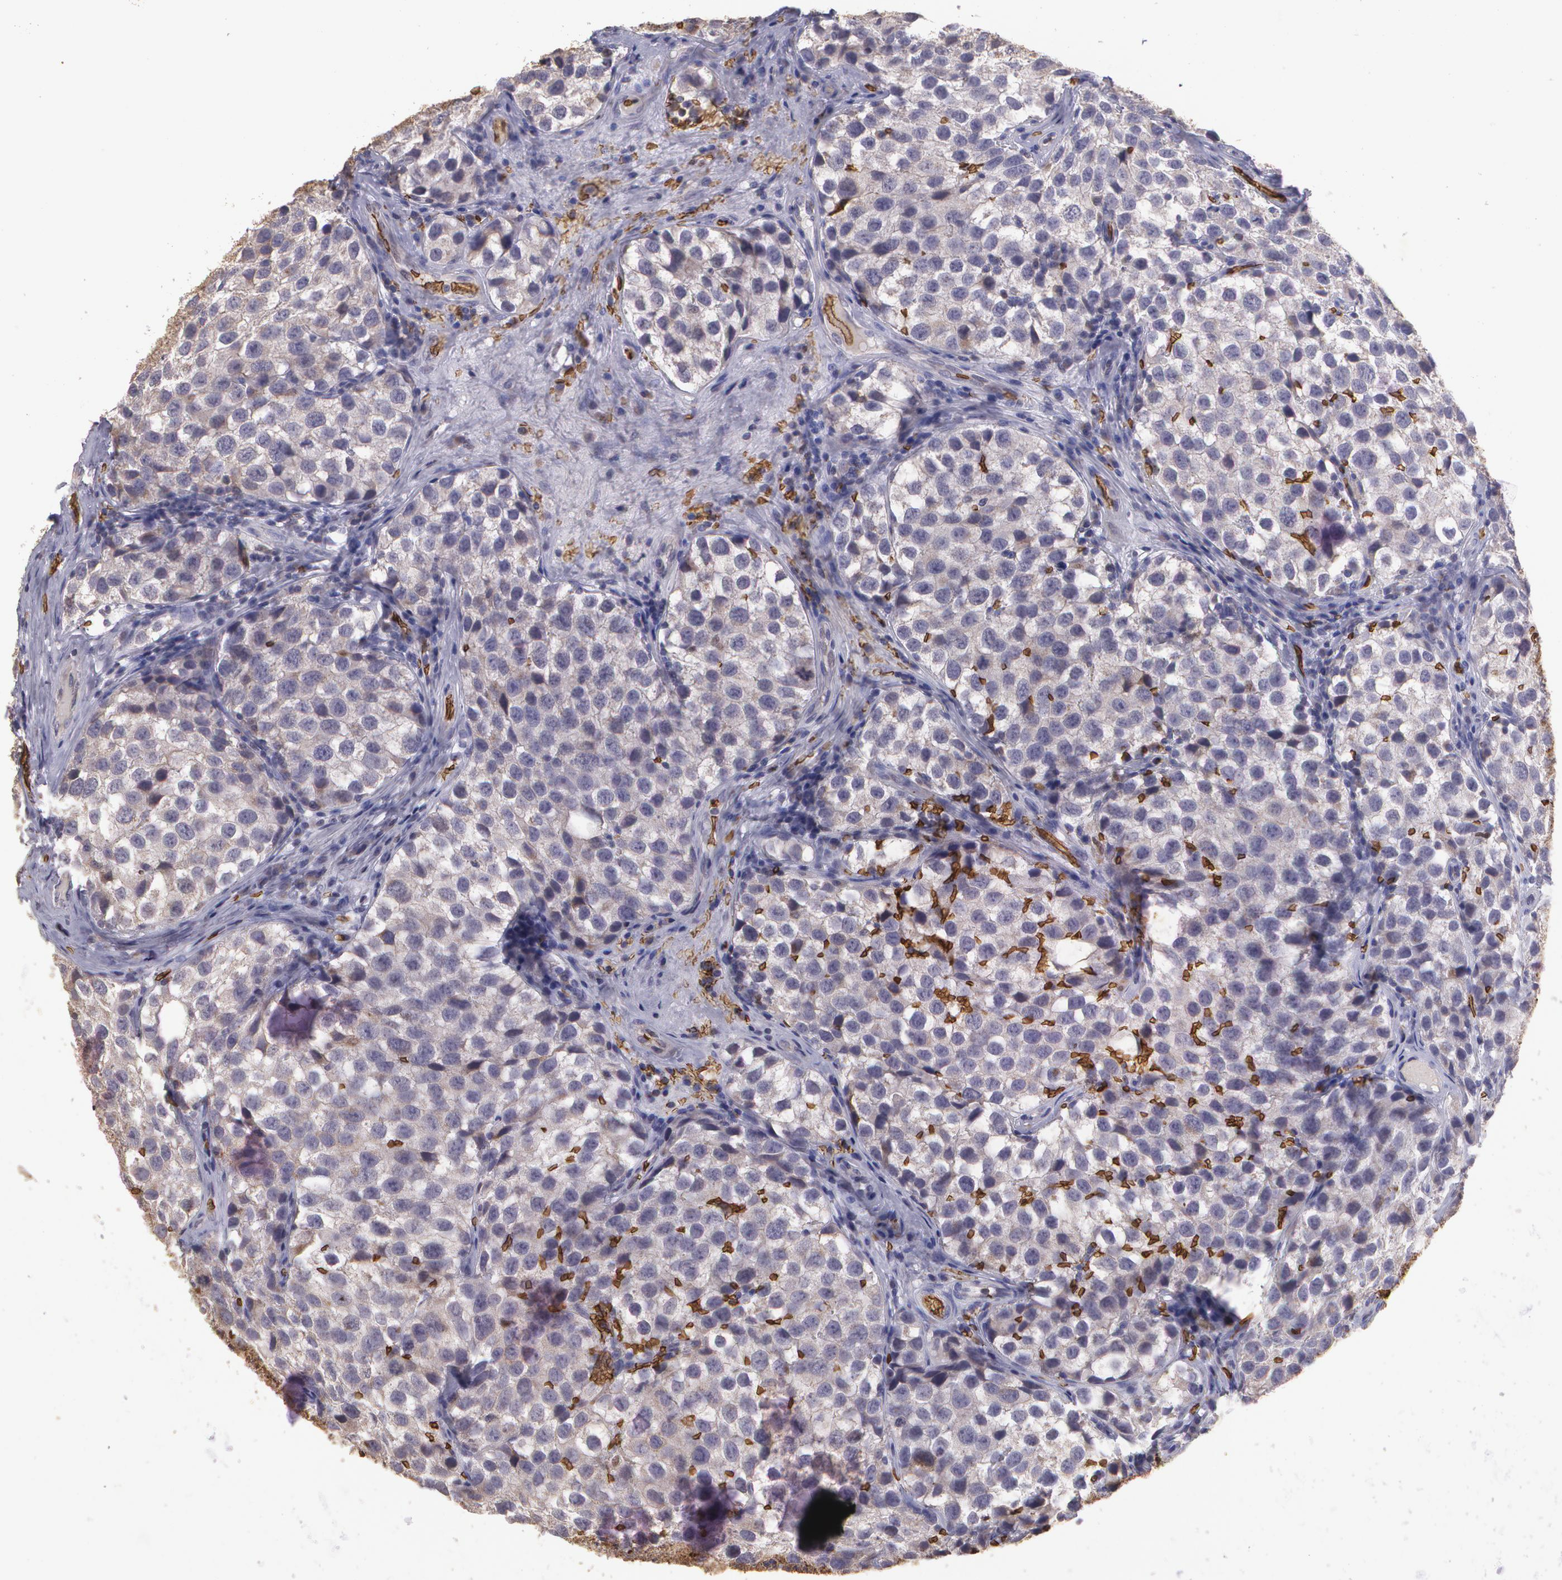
{"staining": {"intensity": "weak", "quantity": ">75%", "location": "cytoplasmic/membranous"}, "tissue": "testis cancer", "cell_type": "Tumor cells", "image_type": "cancer", "snomed": [{"axis": "morphology", "description": "Seminoma, NOS"}, {"axis": "topography", "description": "Testis"}], "caption": "Testis seminoma was stained to show a protein in brown. There is low levels of weak cytoplasmic/membranous positivity in about >75% of tumor cells.", "gene": "SLC2A1", "patient": {"sex": "male", "age": 39}}